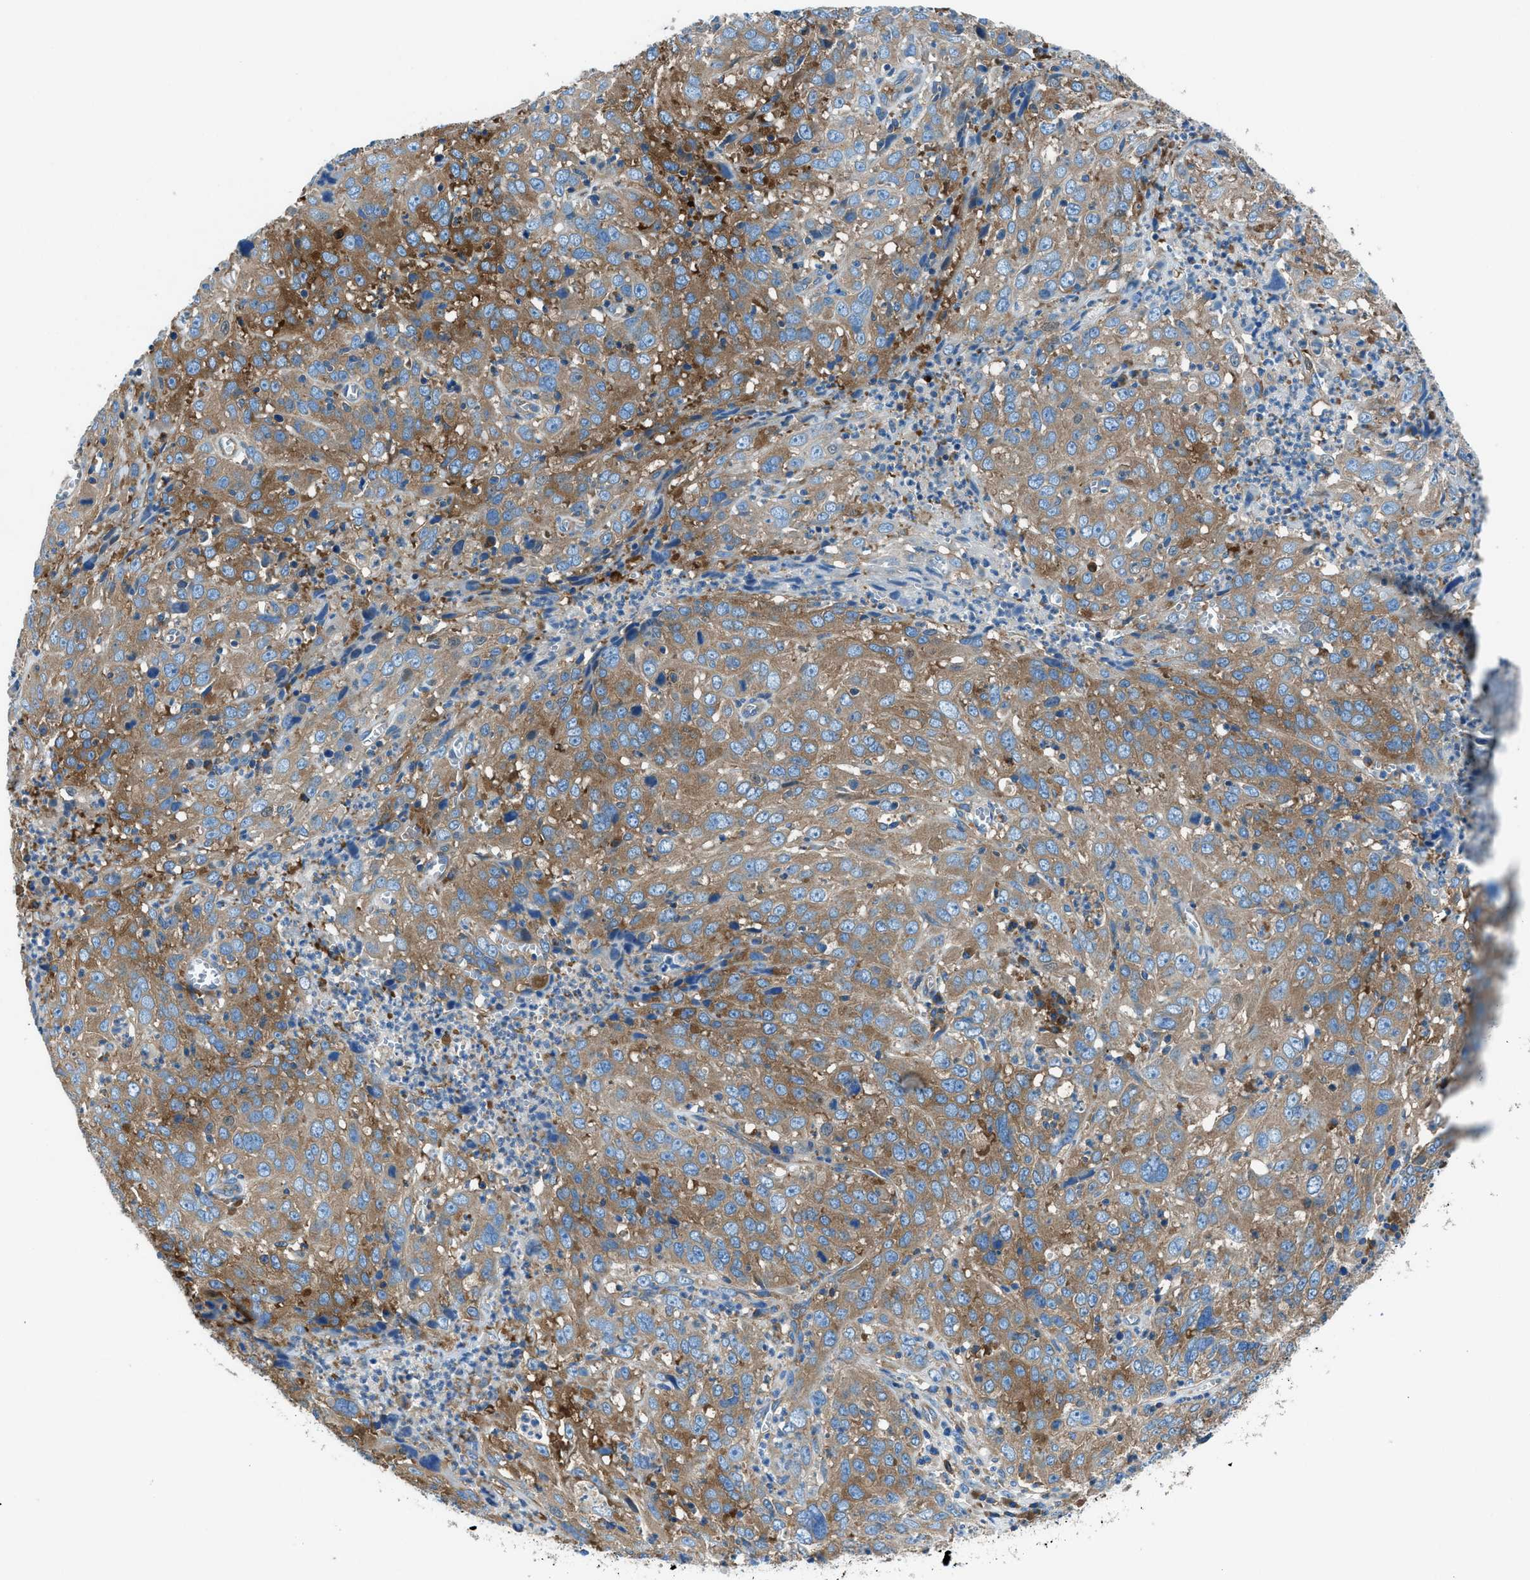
{"staining": {"intensity": "moderate", "quantity": ">75%", "location": "cytoplasmic/membranous"}, "tissue": "cervical cancer", "cell_type": "Tumor cells", "image_type": "cancer", "snomed": [{"axis": "morphology", "description": "Squamous cell carcinoma, NOS"}, {"axis": "topography", "description": "Cervix"}], "caption": "This is a histology image of immunohistochemistry (IHC) staining of cervical cancer (squamous cell carcinoma), which shows moderate staining in the cytoplasmic/membranous of tumor cells.", "gene": "SARS1", "patient": {"sex": "female", "age": 32}}